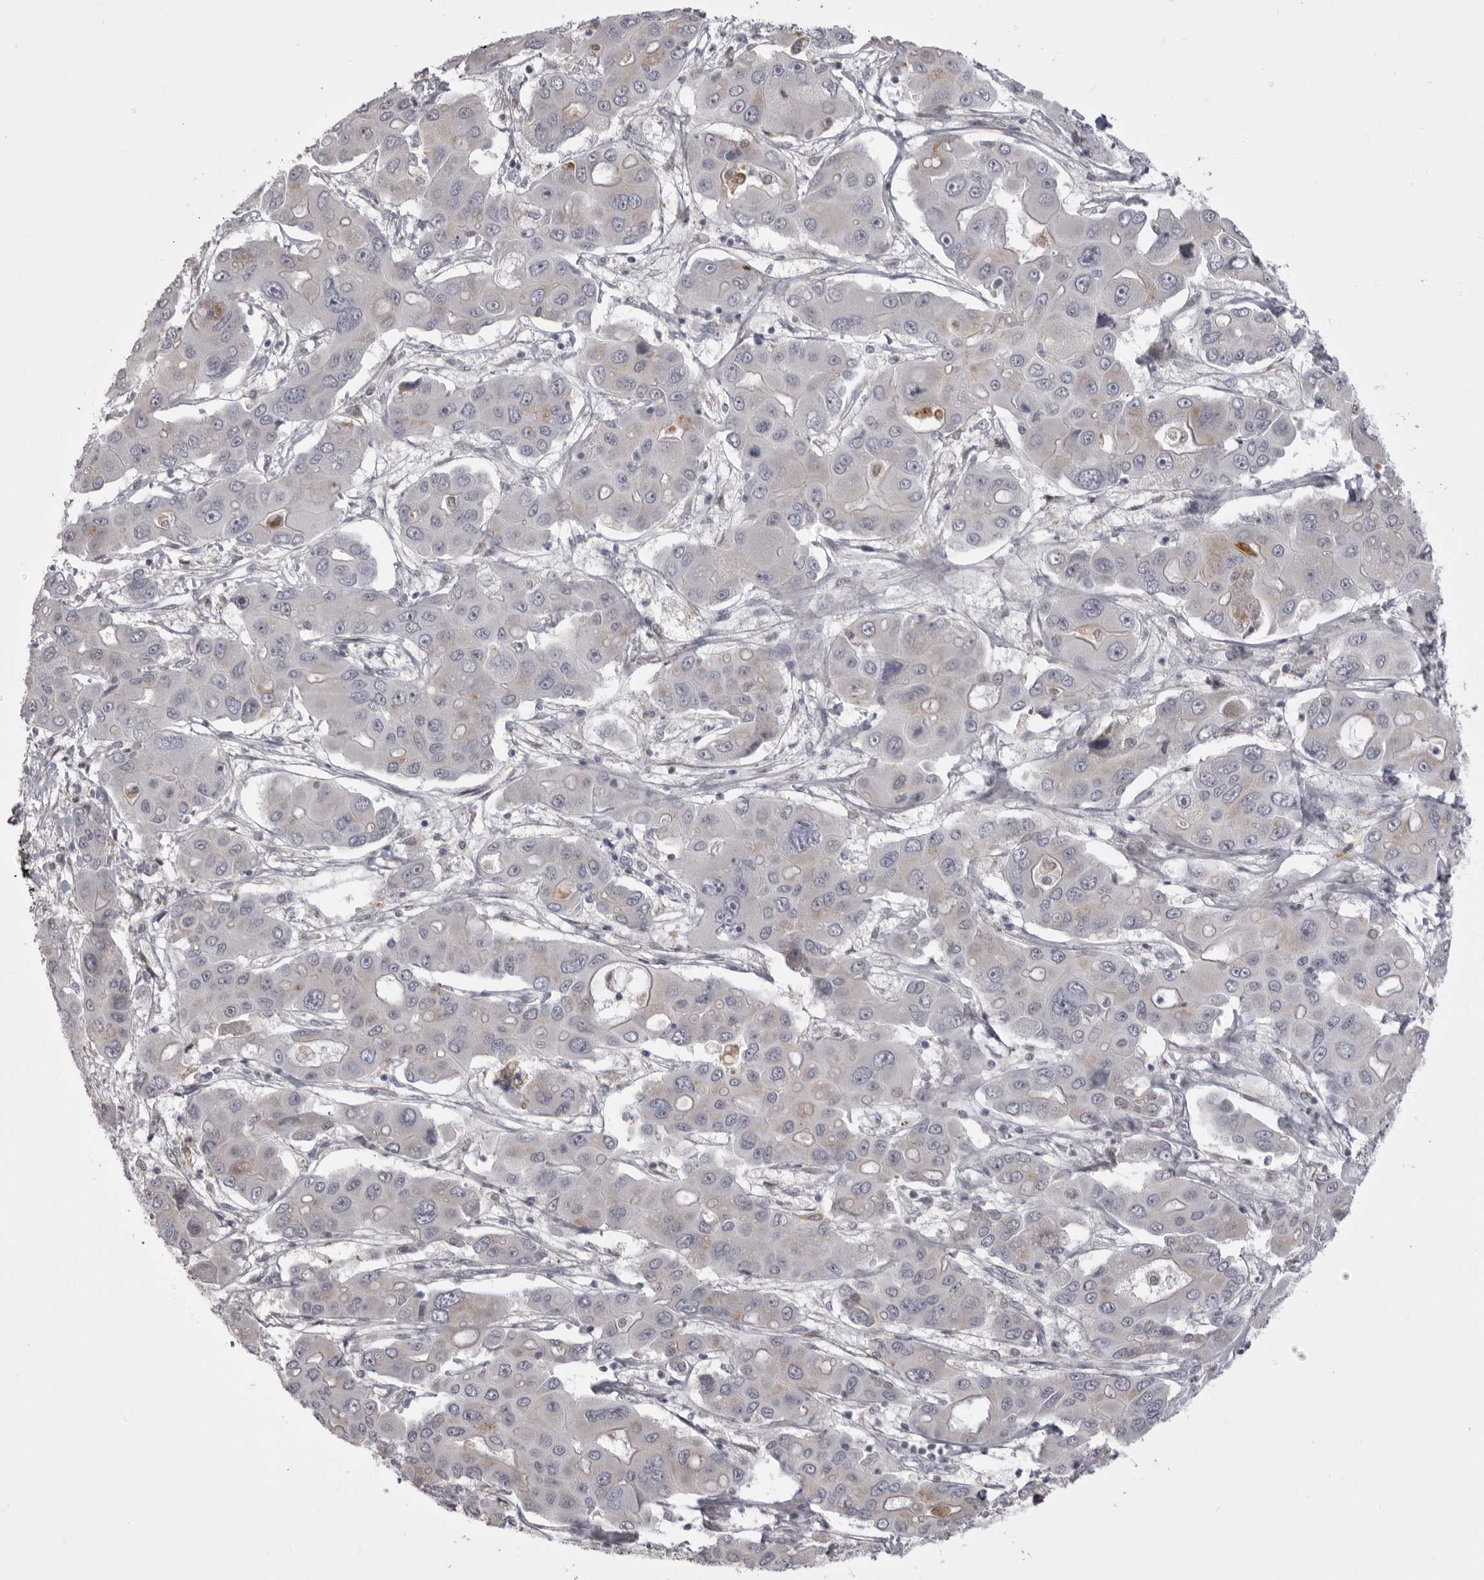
{"staining": {"intensity": "negative", "quantity": "none", "location": "none"}, "tissue": "liver cancer", "cell_type": "Tumor cells", "image_type": "cancer", "snomed": [{"axis": "morphology", "description": "Cholangiocarcinoma"}, {"axis": "topography", "description": "Liver"}], "caption": "Immunohistochemistry histopathology image of neoplastic tissue: liver cancer stained with DAB (3,3'-diaminobenzidine) exhibits no significant protein positivity in tumor cells.", "gene": "NCEH1", "patient": {"sex": "male", "age": 67}}